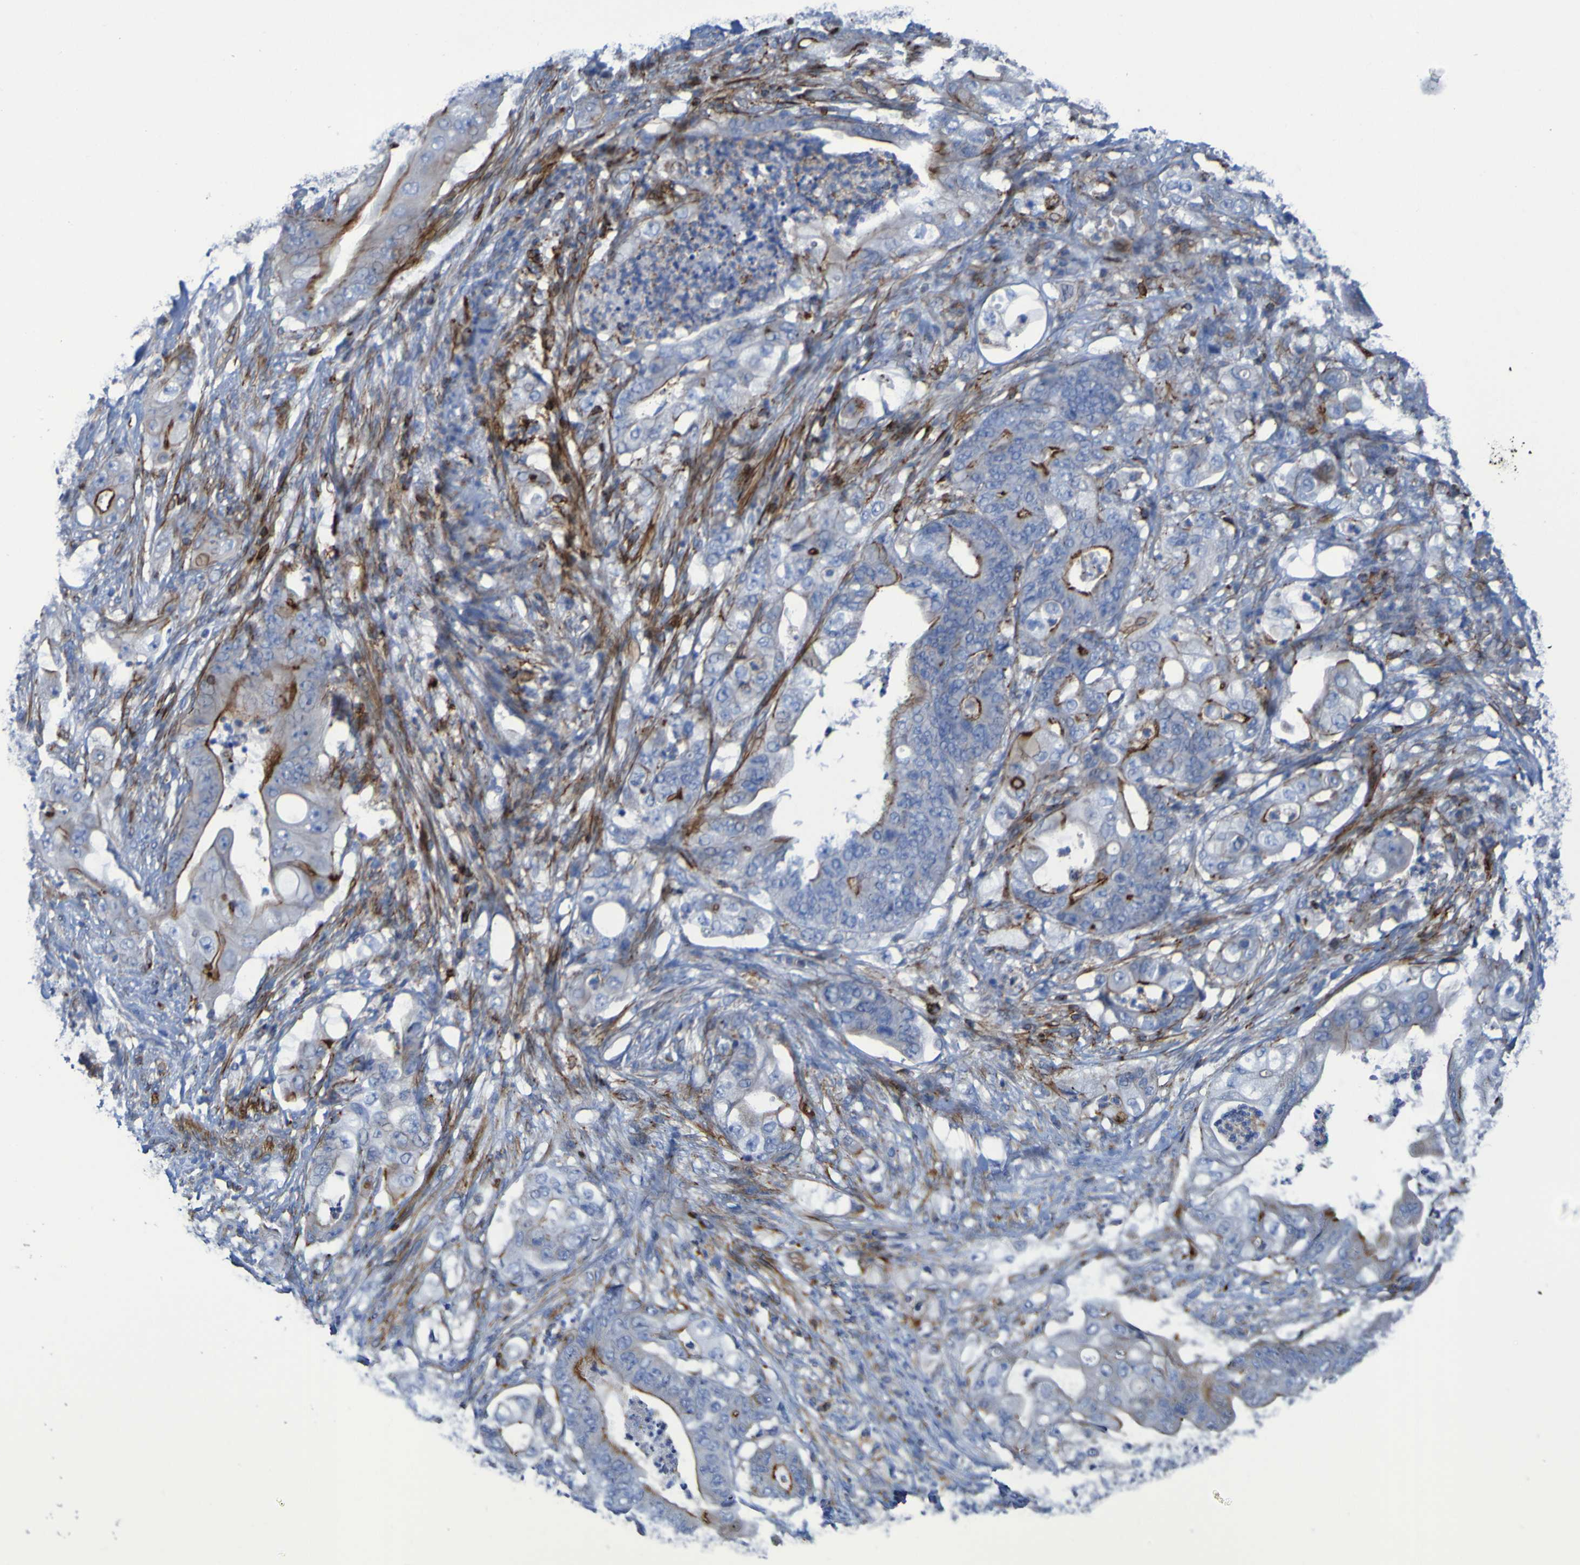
{"staining": {"intensity": "strong", "quantity": "25%-75%", "location": "cytoplasmic/membranous"}, "tissue": "stomach cancer", "cell_type": "Tumor cells", "image_type": "cancer", "snomed": [{"axis": "morphology", "description": "Adenocarcinoma, NOS"}, {"axis": "topography", "description": "Stomach"}], "caption": "This histopathology image exhibits immunohistochemistry staining of stomach adenocarcinoma, with high strong cytoplasmic/membranous expression in approximately 25%-75% of tumor cells.", "gene": "RNF182", "patient": {"sex": "female", "age": 73}}